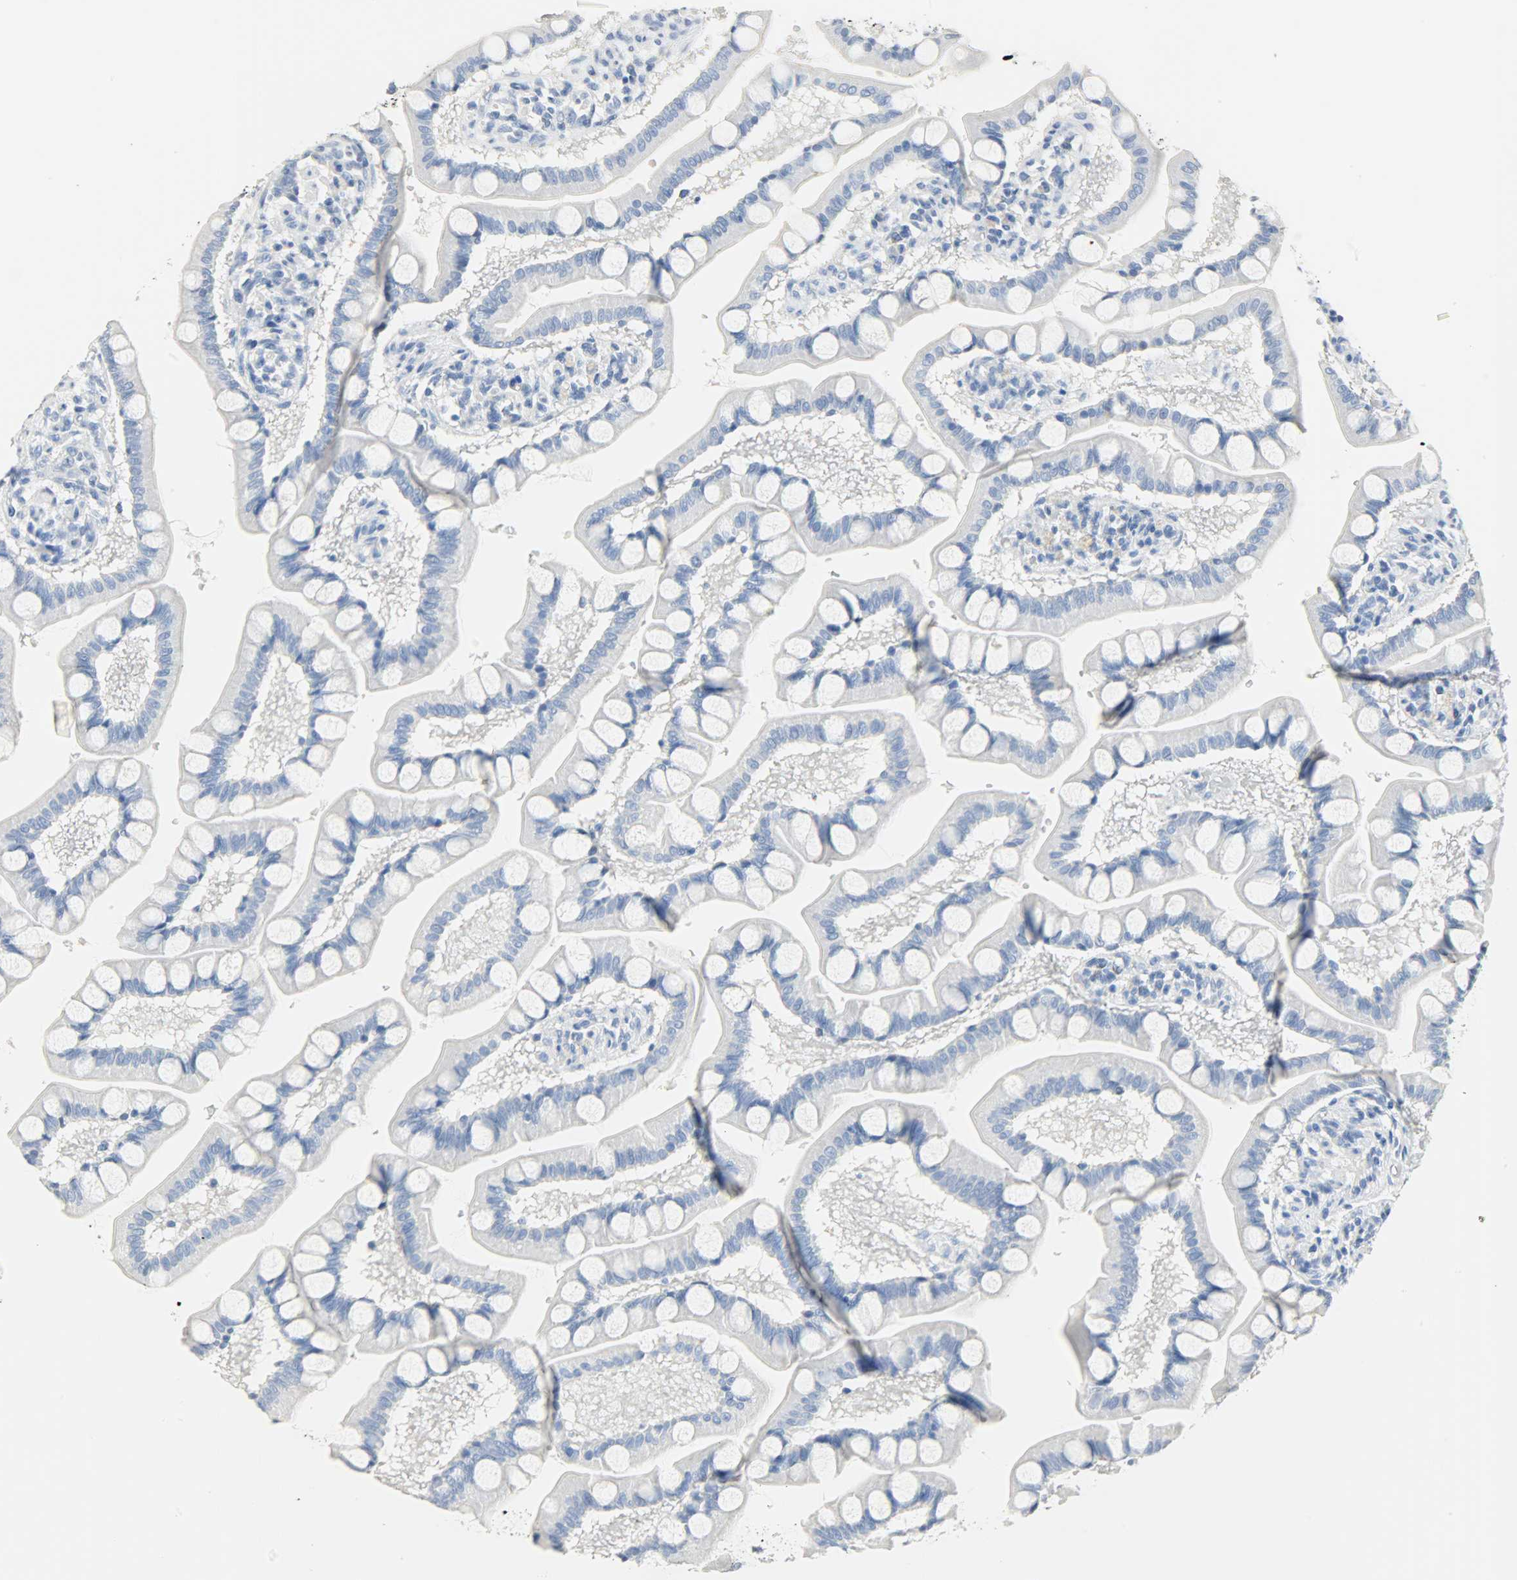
{"staining": {"intensity": "negative", "quantity": "none", "location": "none"}, "tissue": "small intestine", "cell_type": "Glandular cells", "image_type": "normal", "snomed": [{"axis": "morphology", "description": "Normal tissue, NOS"}, {"axis": "topography", "description": "Small intestine"}], "caption": "The histopathology image demonstrates no staining of glandular cells in benign small intestine. (DAB (3,3'-diaminobenzidine) IHC, high magnification).", "gene": "CA3", "patient": {"sex": "male", "age": 41}}